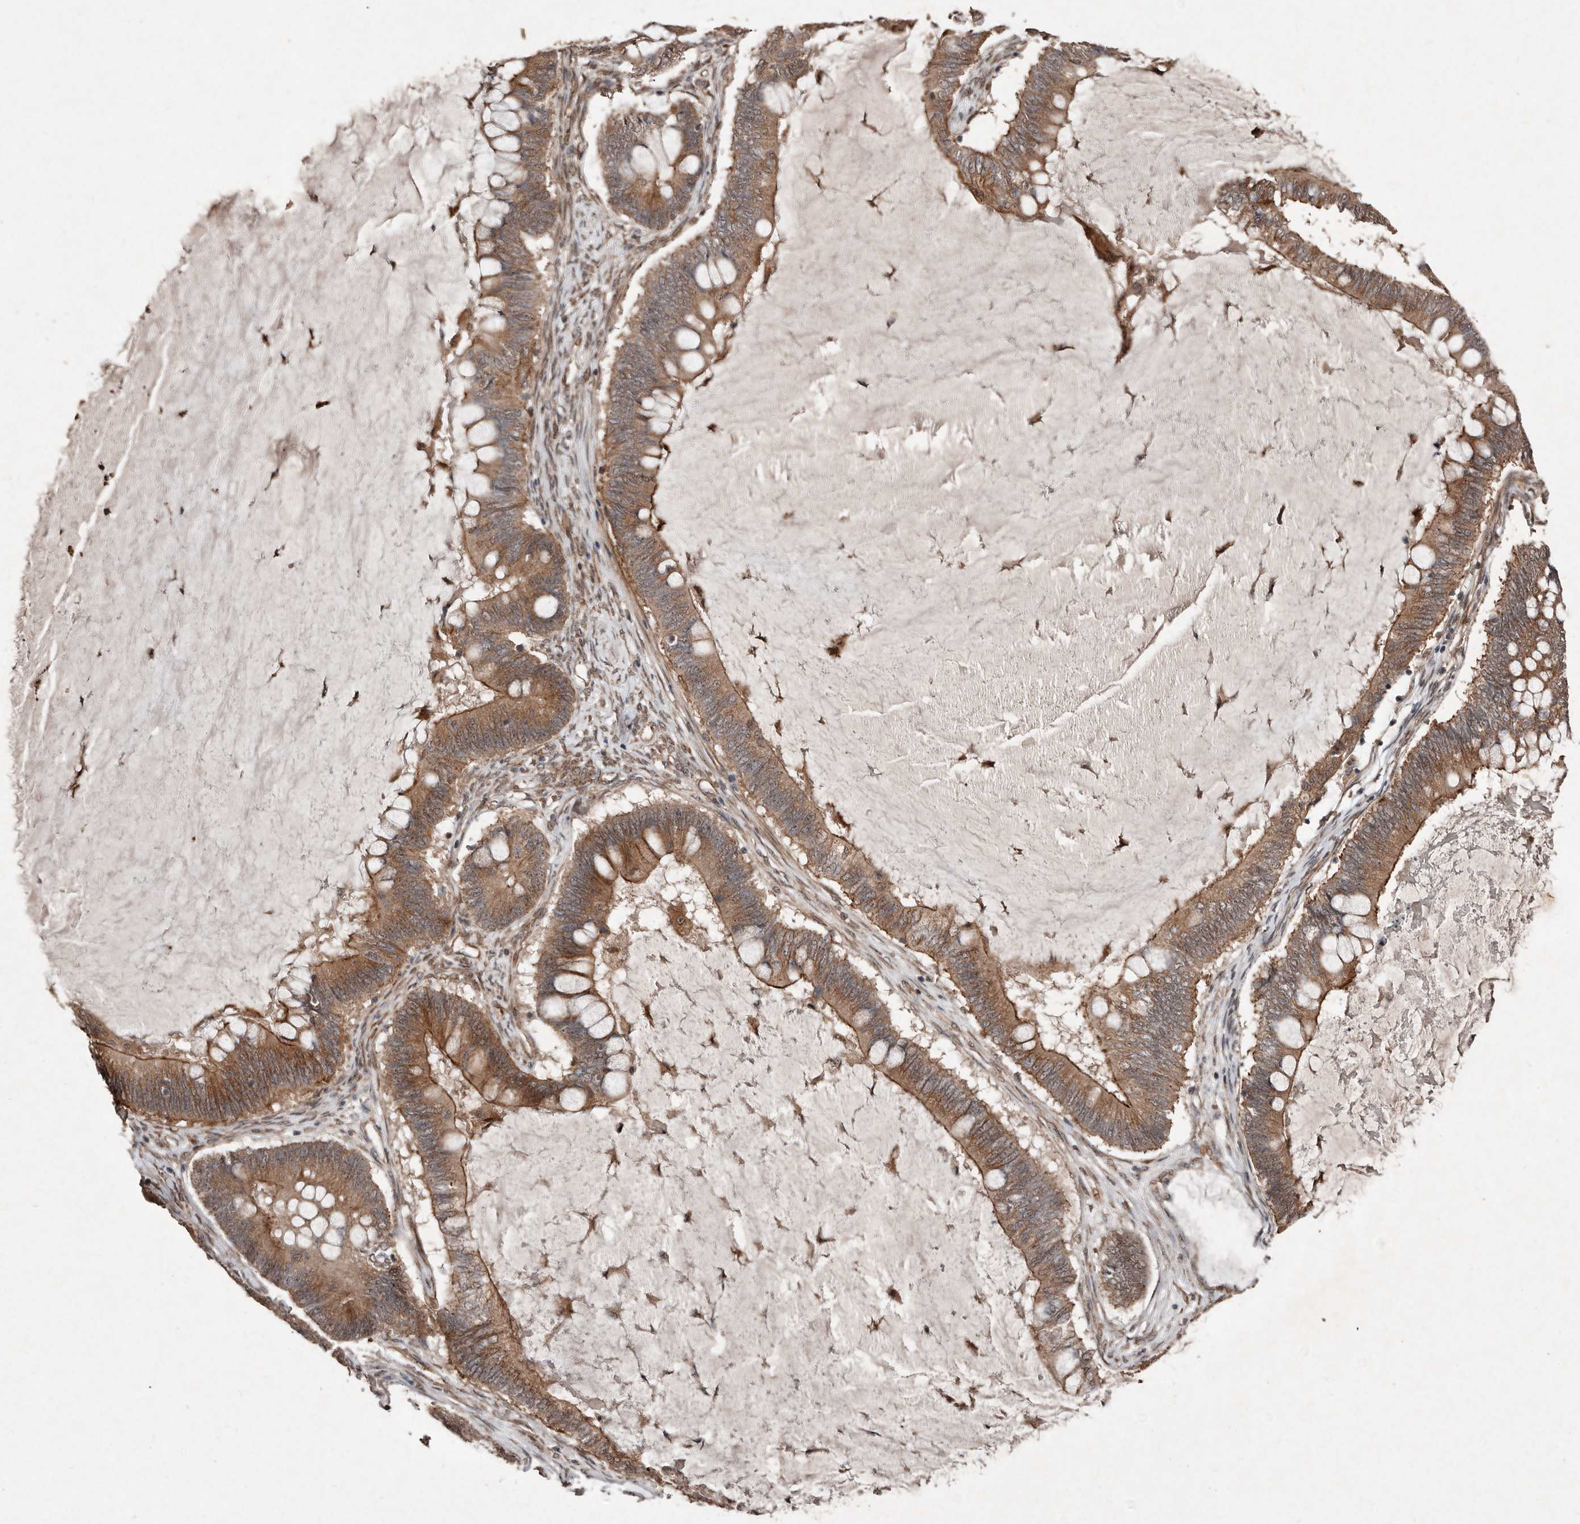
{"staining": {"intensity": "strong", "quantity": ">75%", "location": "cytoplasmic/membranous"}, "tissue": "ovarian cancer", "cell_type": "Tumor cells", "image_type": "cancer", "snomed": [{"axis": "morphology", "description": "Cystadenocarcinoma, mucinous, NOS"}, {"axis": "topography", "description": "Ovary"}], "caption": "Tumor cells show high levels of strong cytoplasmic/membranous staining in approximately >75% of cells in human ovarian cancer (mucinous cystadenocarcinoma).", "gene": "DIP2C", "patient": {"sex": "female", "age": 61}}